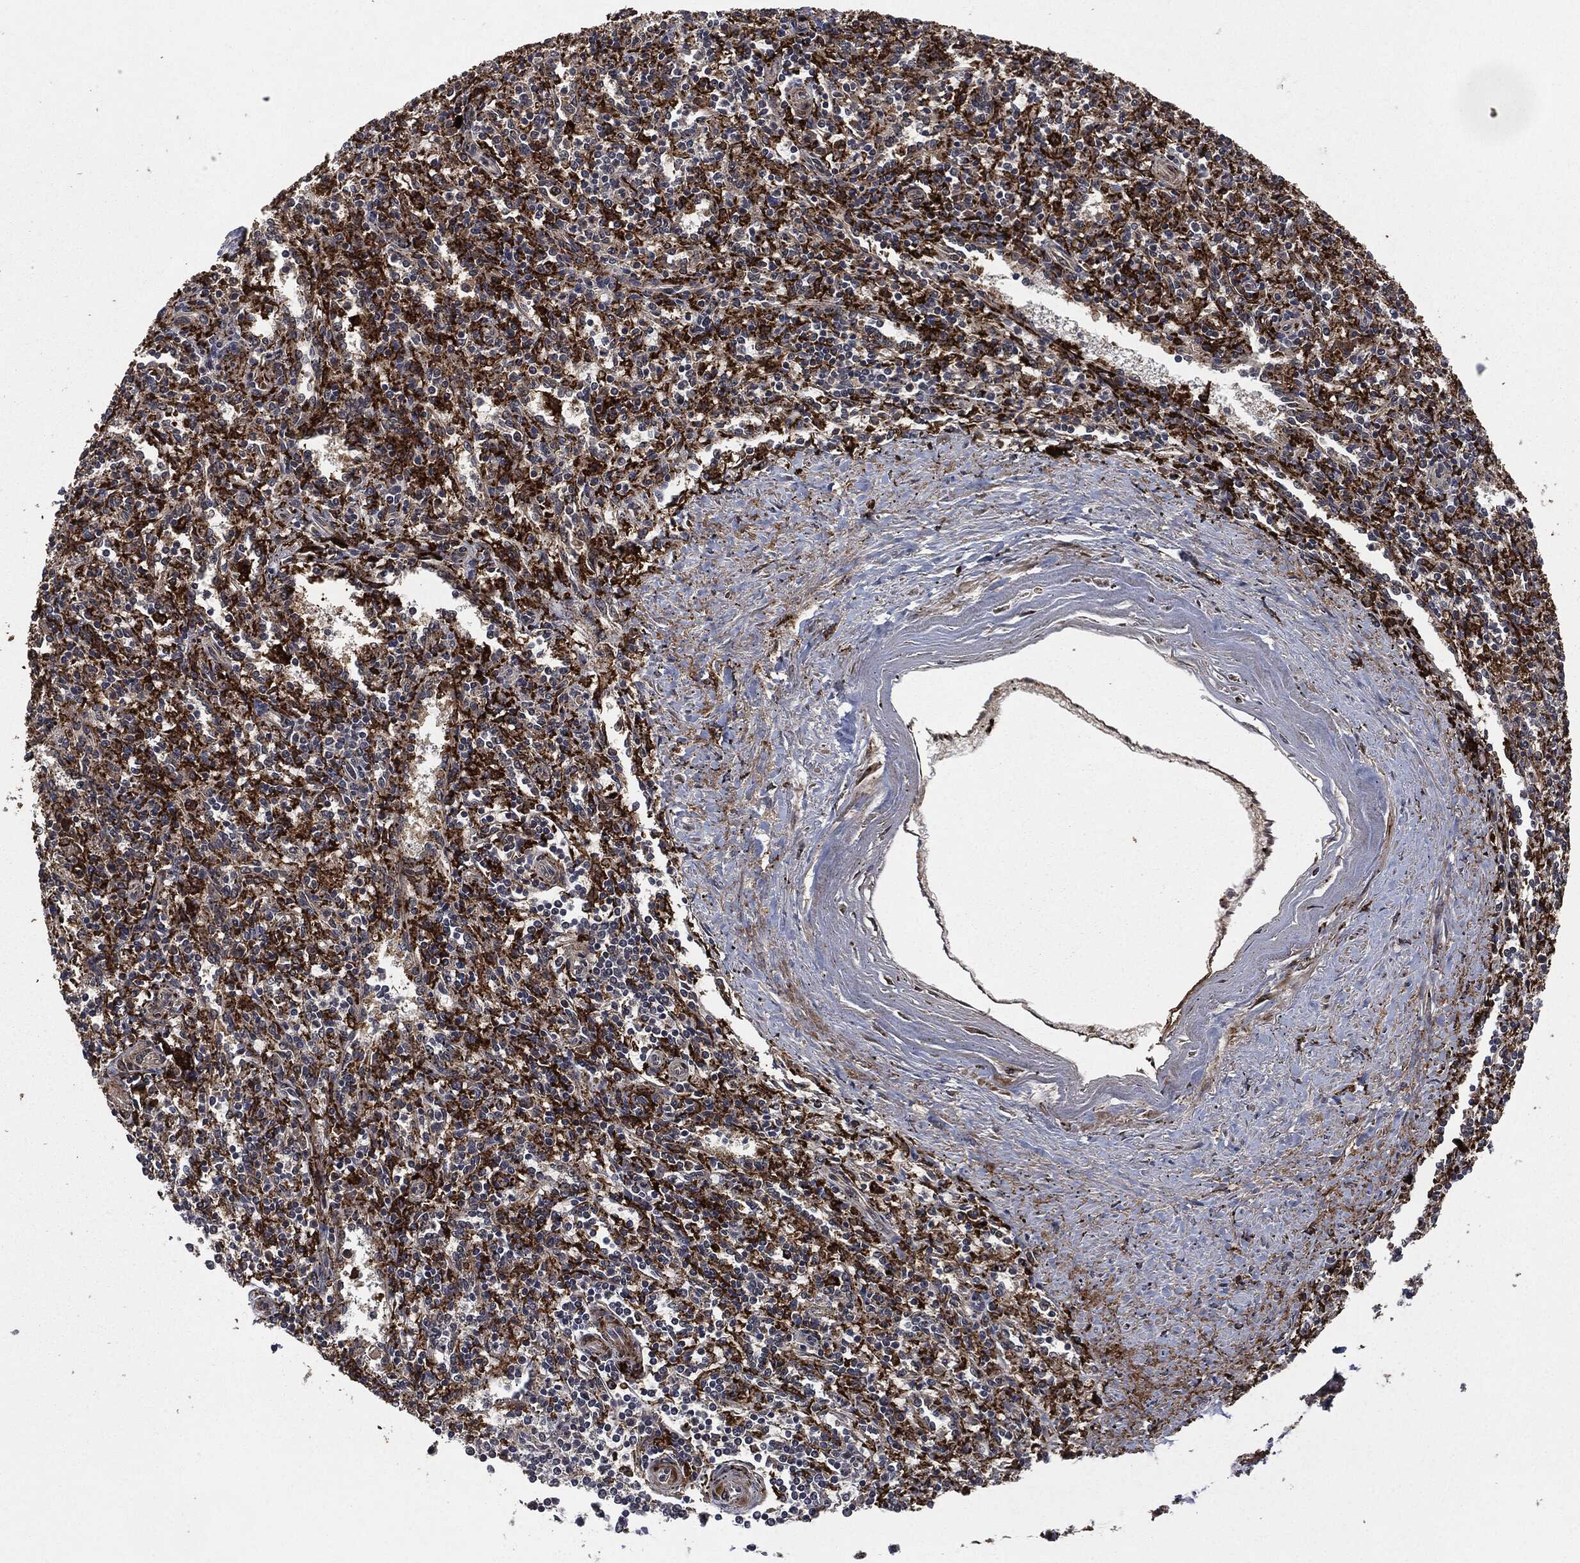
{"staining": {"intensity": "negative", "quantity": "none", "location": "none"}, "tissue": "spleen", "cell_type": "Cells in red pulp", "image_type": "normal", "snomed": [{"axis": "morphology", "description": "Normal tissue, NOS"}, {"axis": "topography", "description": "Spleen"}], "caption": "Protein analysis of benign spleen displays no significant positivity in cells in red pulp. The staining was performed using DAB to visualize the protein expression in brown, while the nuclei were stained in blue with hematoxylin (Magnification: 20x).", "gene": "CRABP2", "patient": {"sex": "male", "age": 69}}